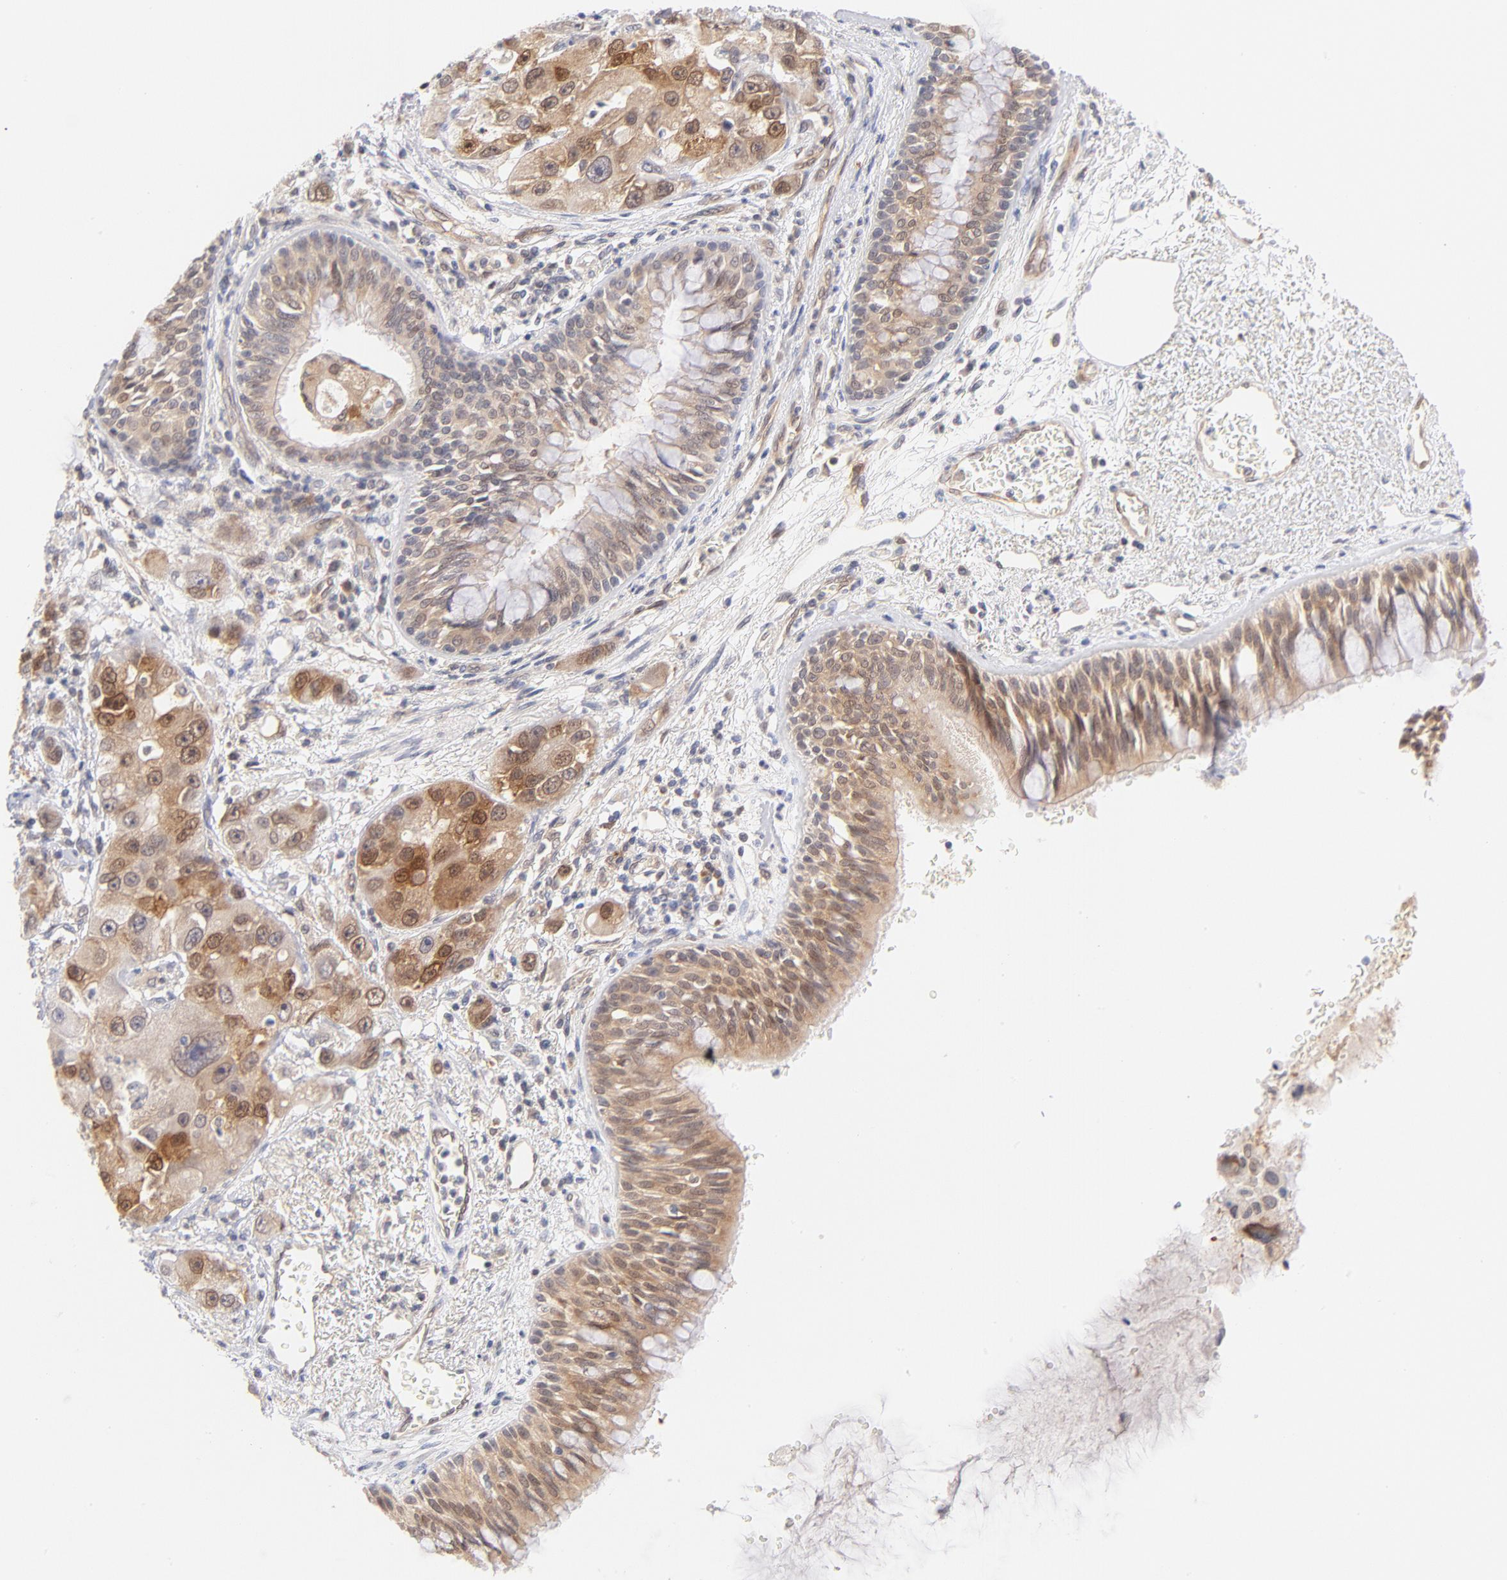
{"staining": {"intensity": "weak", "quantity": ">75%", "location": "cytoplasmic/membranous,nuclear"}, "tissue": "bronchus", "cell_type": "Respiratory epithelial cells", "image_type": "normal", "snomed": [{"axis": "morphology", "description": "Normal tissue, NOS"}, {"axis": "morphology", "description": "Adenocarcinoma, NOS"}, {"axis": "morphology", "description": "Adenocarcinoma, metastatic, NOS"}, {"axis": "topography", "description": "Lymph node"}, {"axis": "topography", "description": "Bronchus"}, {"axis": "topography", "description": "Lung"}], "caption": "Respiratory epithelial cells reveal weak cytoplasmic/membranous,nuclear staining in approximately >75% of cells in benign bronchus. The protein of interest is shown in brown color, while the nuclei are stained blue.", "gene": "CASP6", "patient": {"sex": "female", "age": 54}}